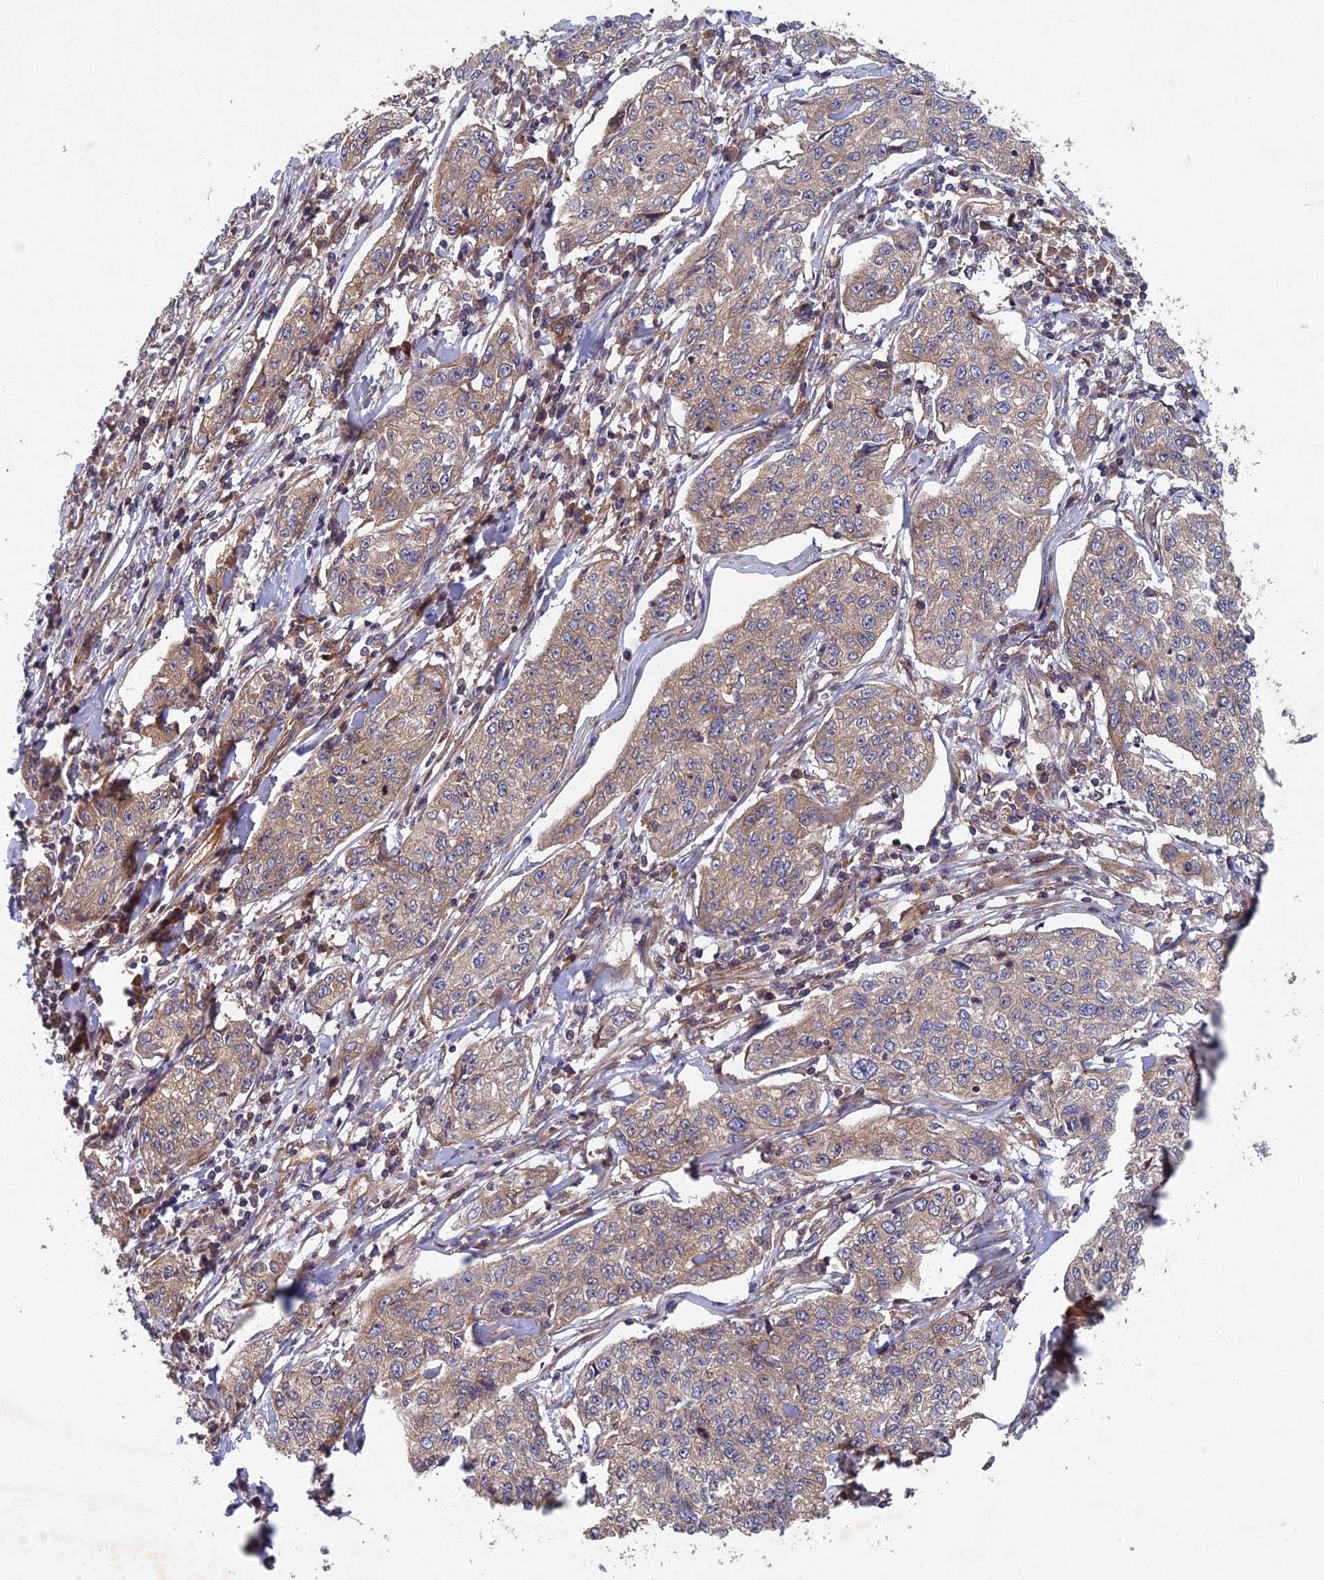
{"staining": {"intensity": "moderate", "quantity": ">75%", "location": "cytoplasmic/membranous"}, "tissue": "cervical cancer", "cell_type": "Tumor cells", "image_type": "cancer", "snomed": [{"axis": "morphology", "description": "Squamous cell carcinoma, NOS"}, {"axis": "topography", "description": "Cervix"}], "caption": "Moderate cytoplasmic/membranous protein staining is appreciated in approximately >75% of tumor cells in cervical cancer. Ihc stains the protein in brown and the nuclei are stained blue.", "gene": "NCAPG", "patient": {"sex": "female", "age": 35}}